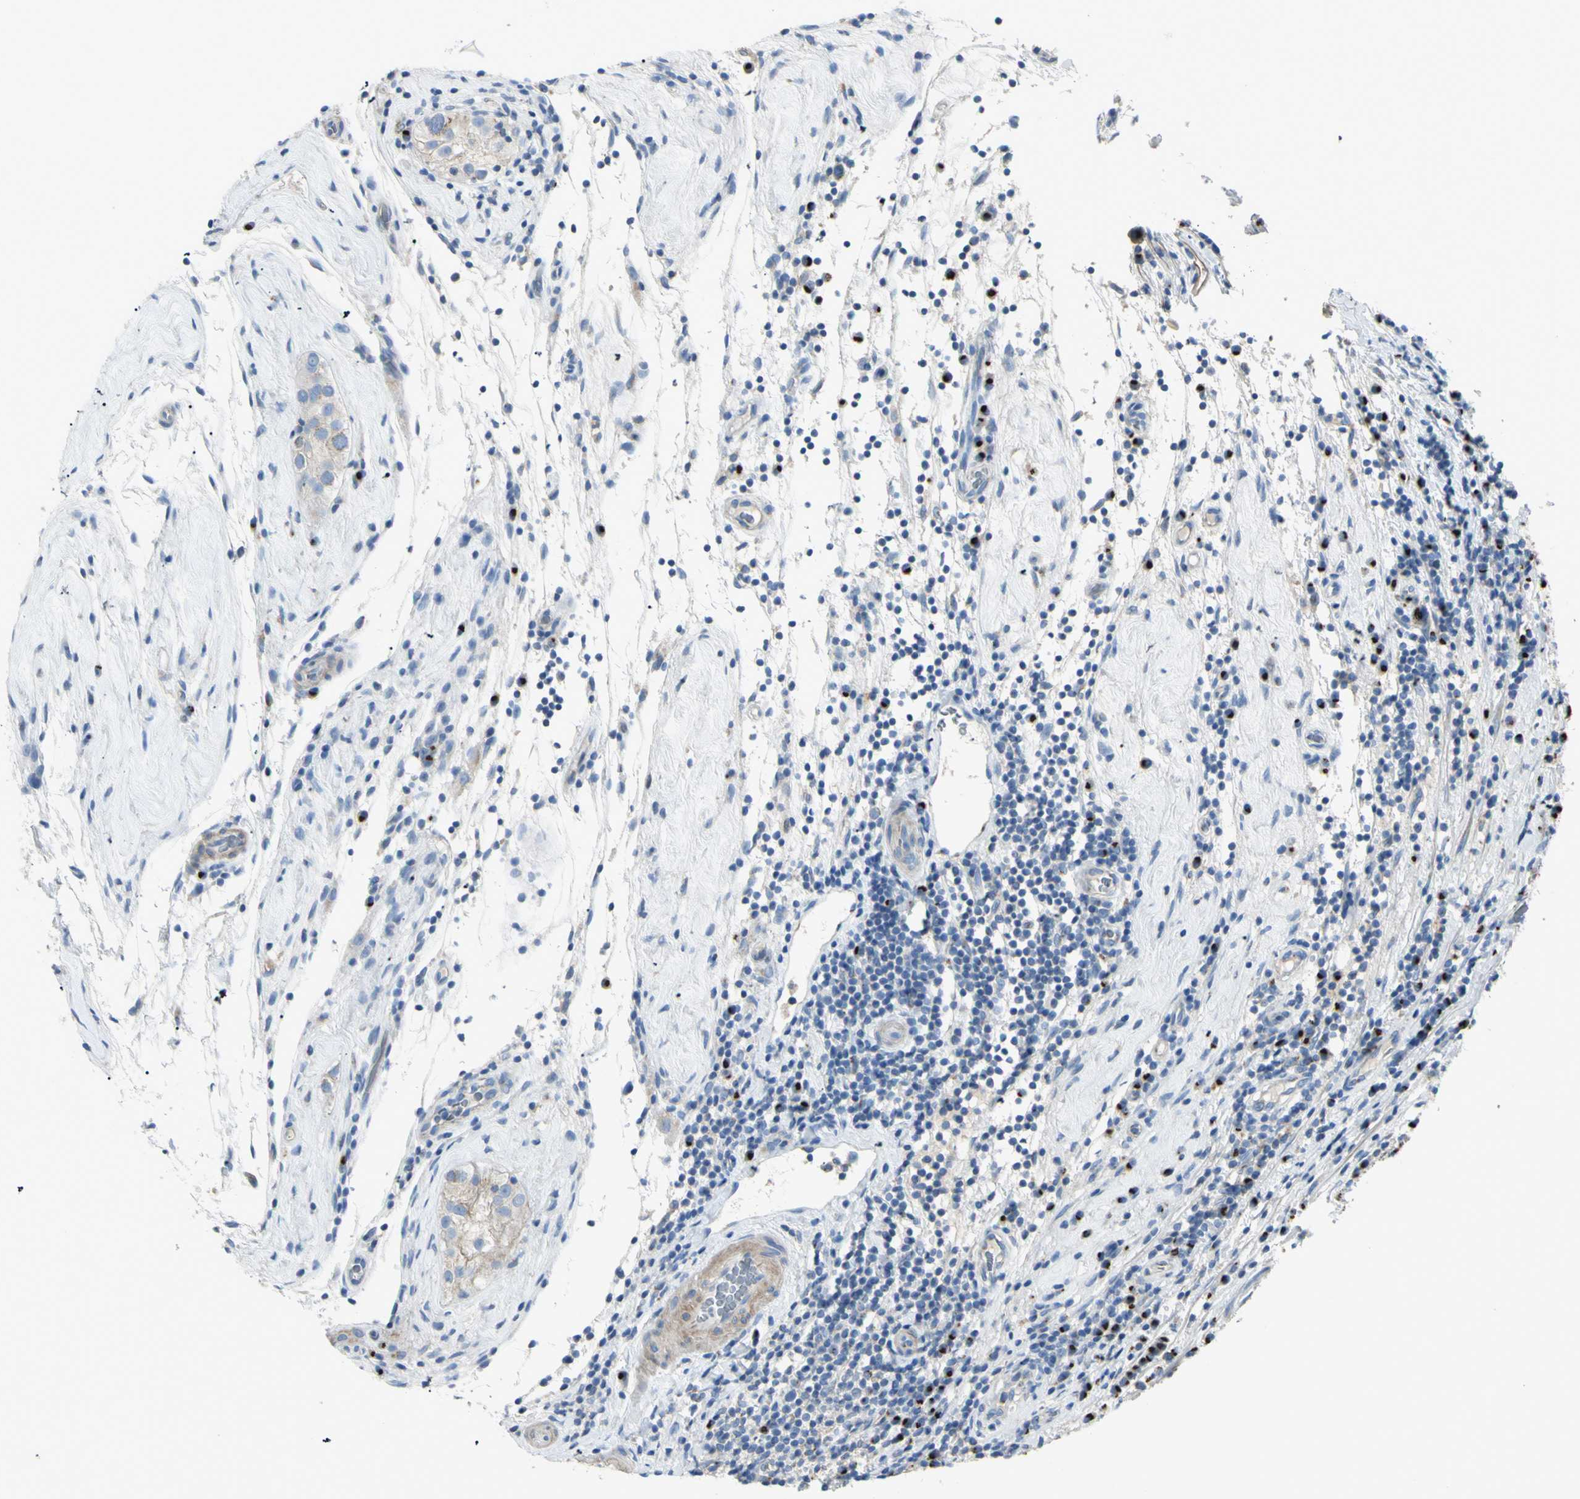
{"staining": {"intensity": "weak", "quantity": ">75%", "location": "cytoplasmic/membranous"}, "tissue": "testis cancer", "cell_type": "Tumor cells", "image_type": "cancer", "snomed": [{"axis": "morphology", "description": "Seminoma, NOS"}, {"axis": "topography", "description": "Testis"}], "caption": "Testis cancer (seminoma) stained with a protein marker shows weak staining in tumor cells.", "gene": "B4GALT3", "patient": {"sex": "male", "age": 43}}